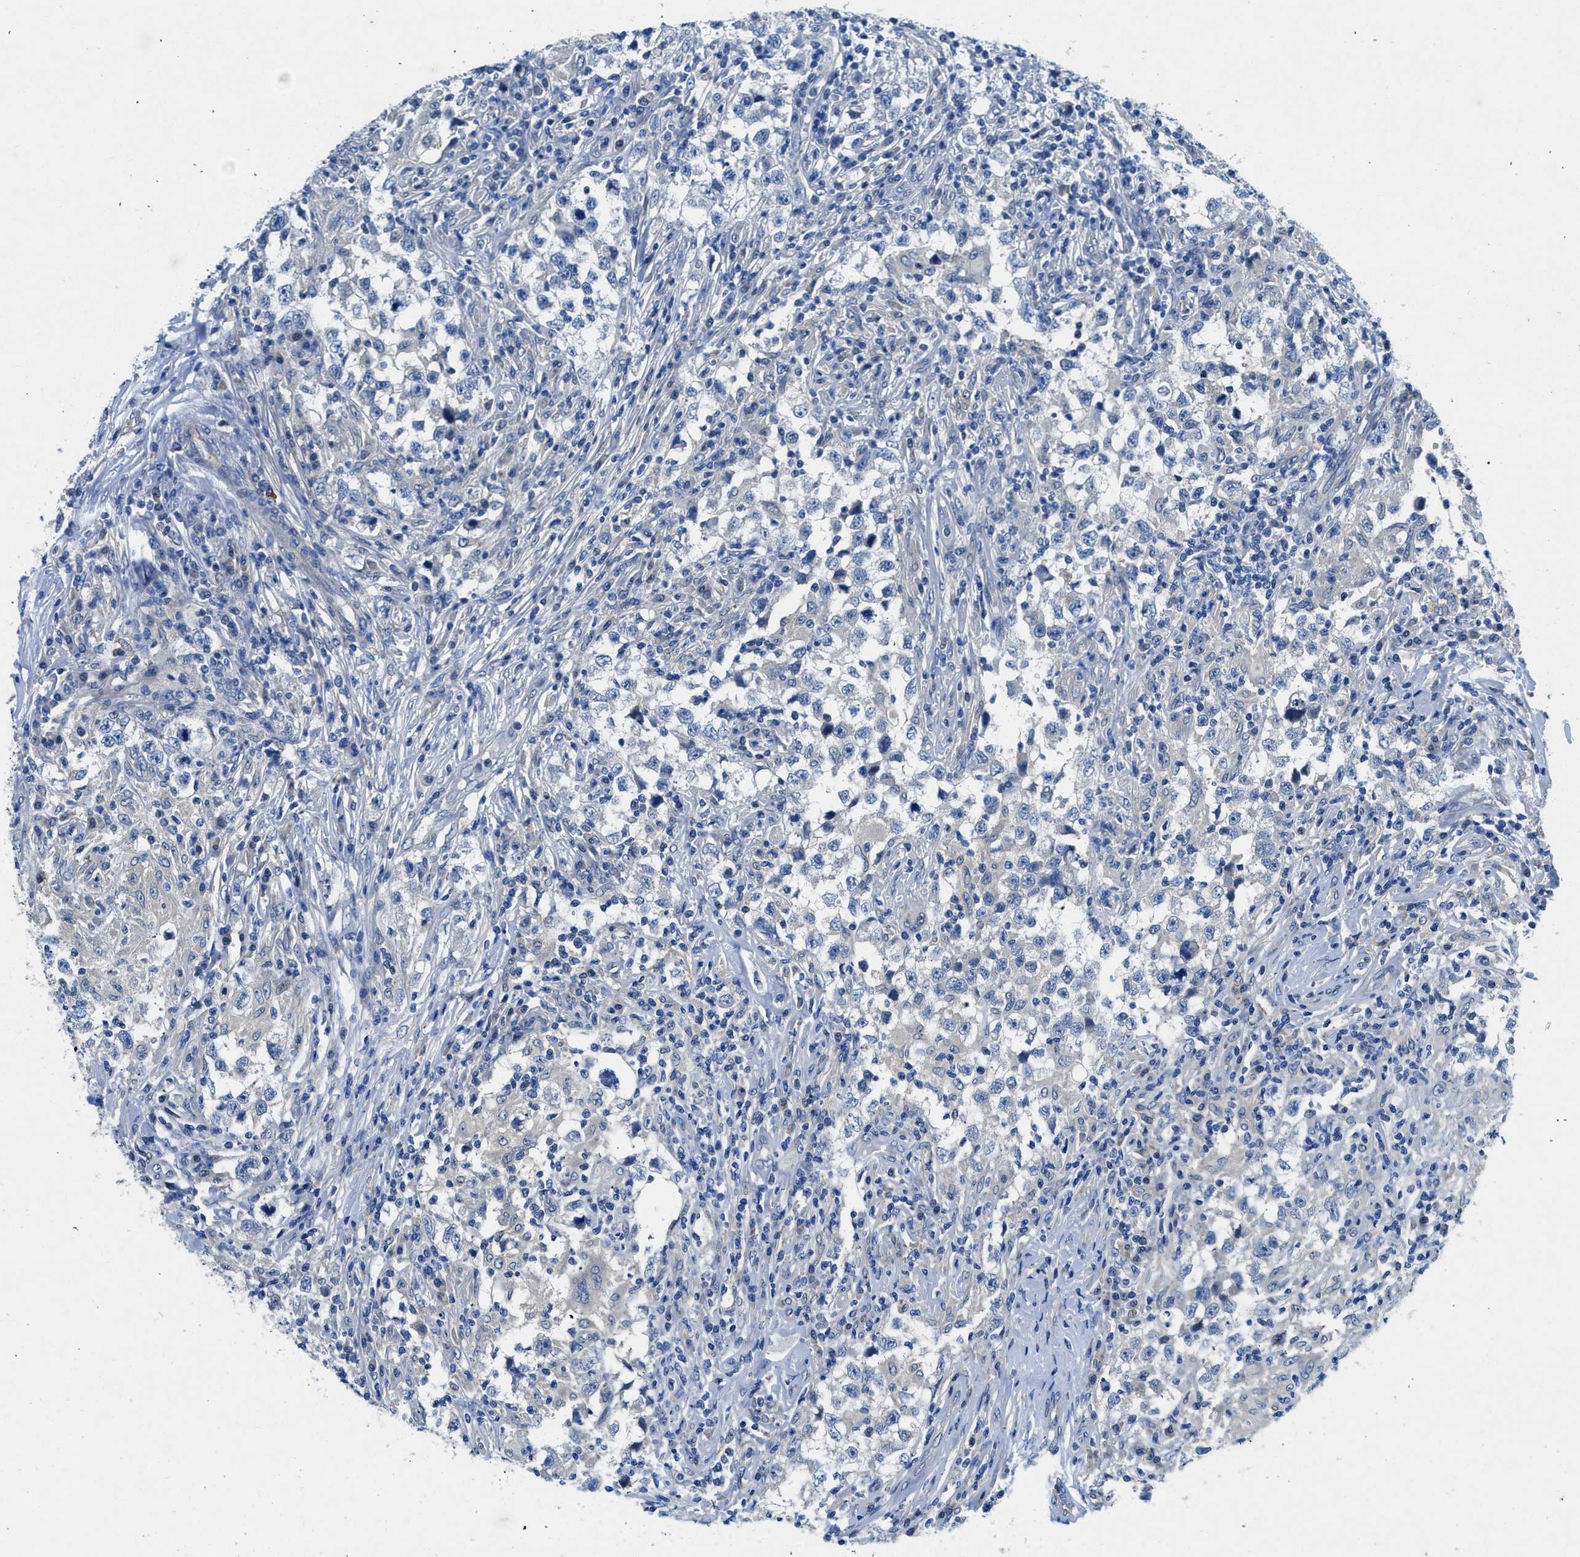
{"staining": {"intensity": "negative", "quantity": "none", "location": "none"}, "tissue": "testis cancer", "cell_type": "Tumor cells", "image_type": "cancer", "snomed": [{"axis": "morphology", "description": "Carcinoma, Embryonal, NOS"}, {"axis": "topography", "description": "Testis"}], "caption": "Tumor cells show no significant staining in testis cancer (embryonal carcinoma). Brightfield microscopy of immunohistochemistry (IHC) stained with DAB (brown) and hematoxylin (blue), captured at high magnification.", "gene": "COPS2", "patient": {"sex": "male", "age": 21}}